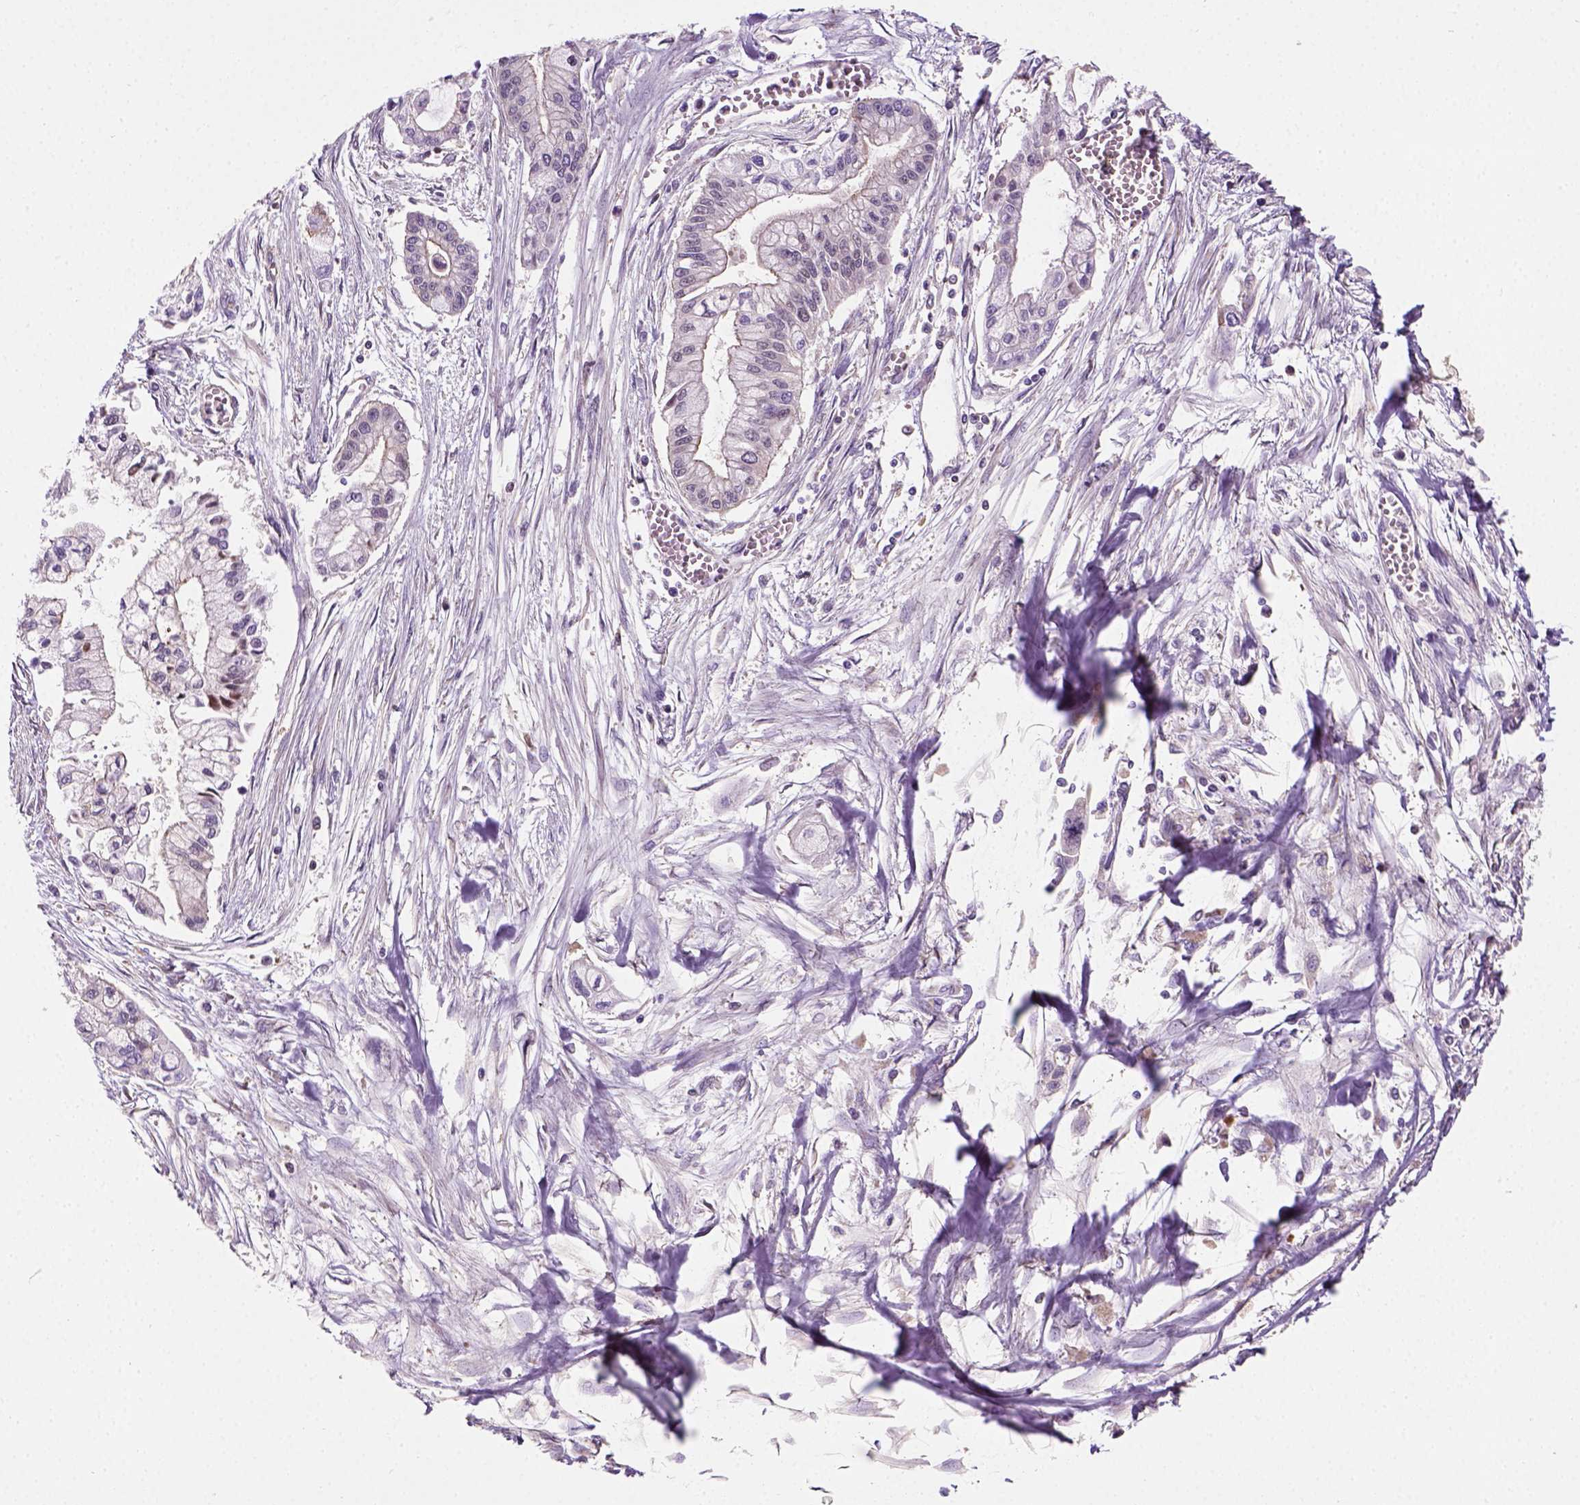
{"staining": {"intensity": "weak", "quantity": "25%-75%", "location": "cytoplasmic/membranous,nuclear"}, "tissue": "pancreatic cancer", "cell_type": "Tumor cells", "image_type": "cancer", "snomed": [{"axis": "morphology", "description": "Adenocarcinoma, NOS"}, {"axis": "topography", "description": "Pancreas"}], "caption": "Tumor cells reveal weak cytoplasmic/membranous and nuclear positivity in approximately 25%-75% of cells in pancreatic cancer.", "gene": "CRACR2A", "patient": {"sex": "male", "age": 54}}